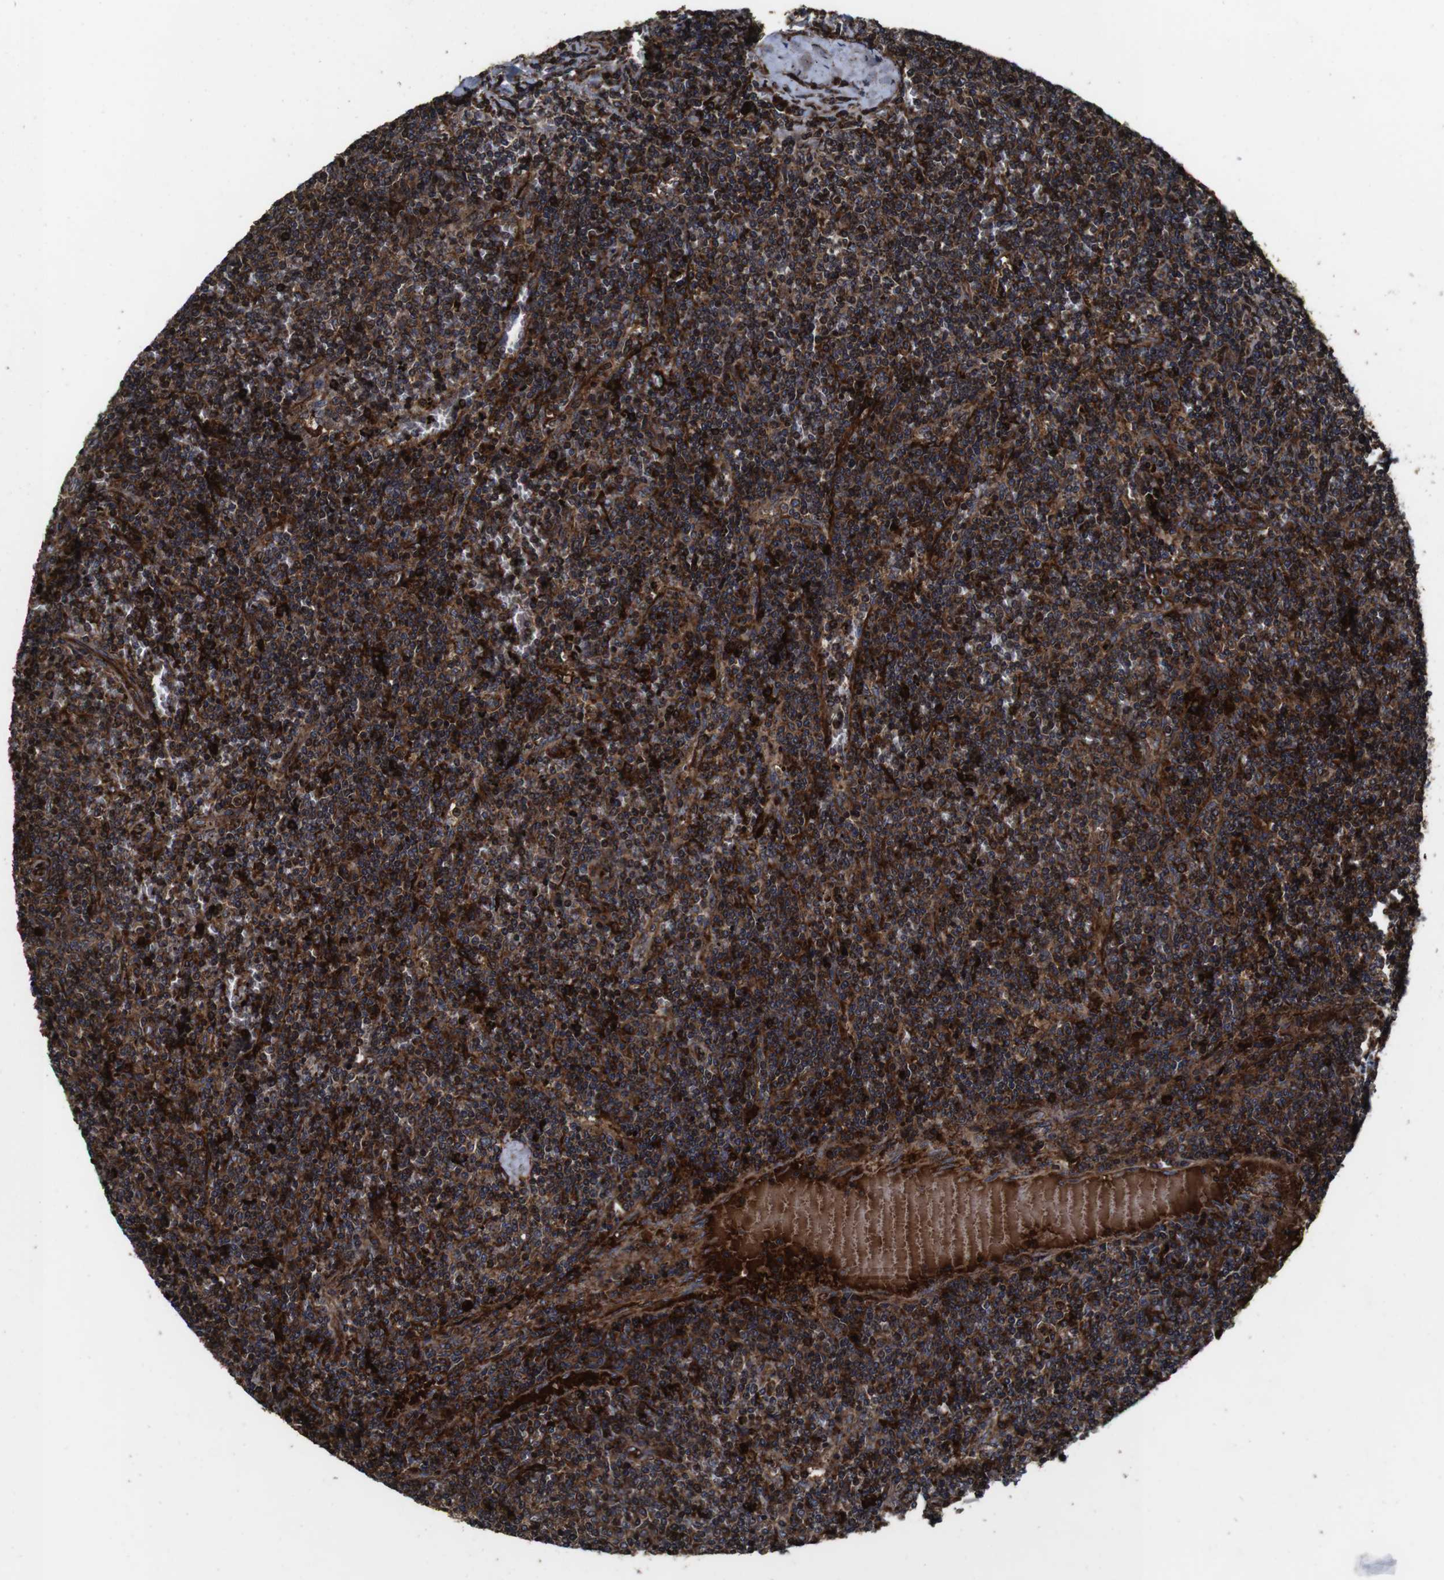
{"staining": {"intensity": "strong", "quantity": ">75%", "location": "cytoplasmic/membranous"}, "tissue": "lymphoma", "cell_type": "Tumor cells", "image_type": "cancer", "snomed": [{"axis": "morphology", "description": "Malignant lymphoma, non-Hodgkin's type, Low grade"}, {"axis": "topography", "description": "Spleen"}], "caption": "Immunohistochemistry (DAB (3,3'-diaminobenzidine)) staining of malignant lymphoma, non-Hodgkin's type (low-grade) shows strong cytoplasmic/membranous protein expression in about >75% of tumor cells.", "gene": "SMYD3", "patient": {"sex": "female", "age": 50}}